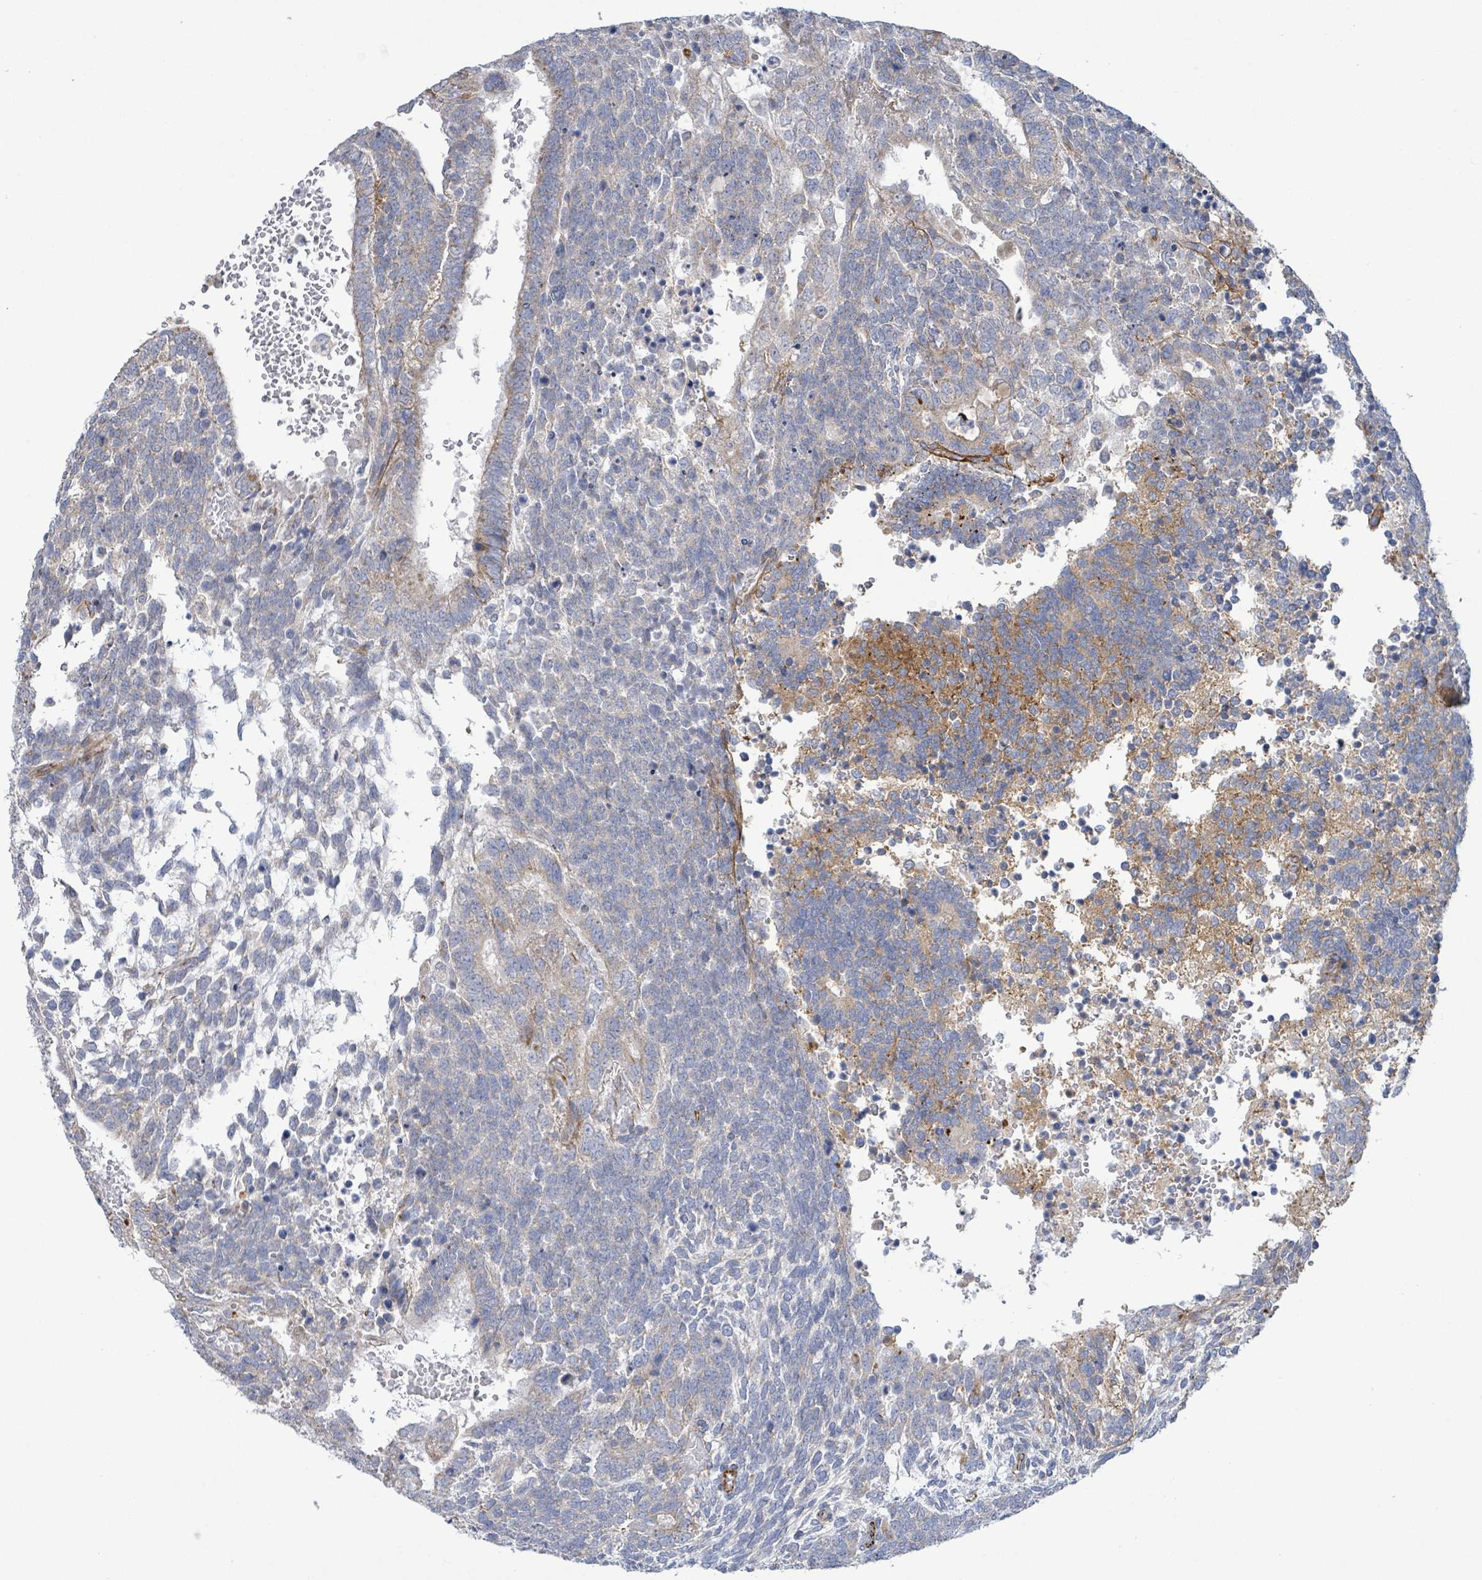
{"staining": {"intensity": "negative", "quantity": "none", "location": "none"}, "tissue": "testis cancer", "cell_type": "Tumor cells", "image_type": "cancer", "snomed": [{"axis": "morphology", "description": "Carcinoma, Embryonal, NOS"}, {"axis": "topography", "description": "Testis"}], "caption": "IHC photomicrograph of human embryonal carcinoma (testis) stained for a protein (brown), which exhibits no staining in tumor cells. (IHC, brightfield microscopy, high magnification).", "gene": "ALG12", "patient": {"sex": "male", "age": 23}}